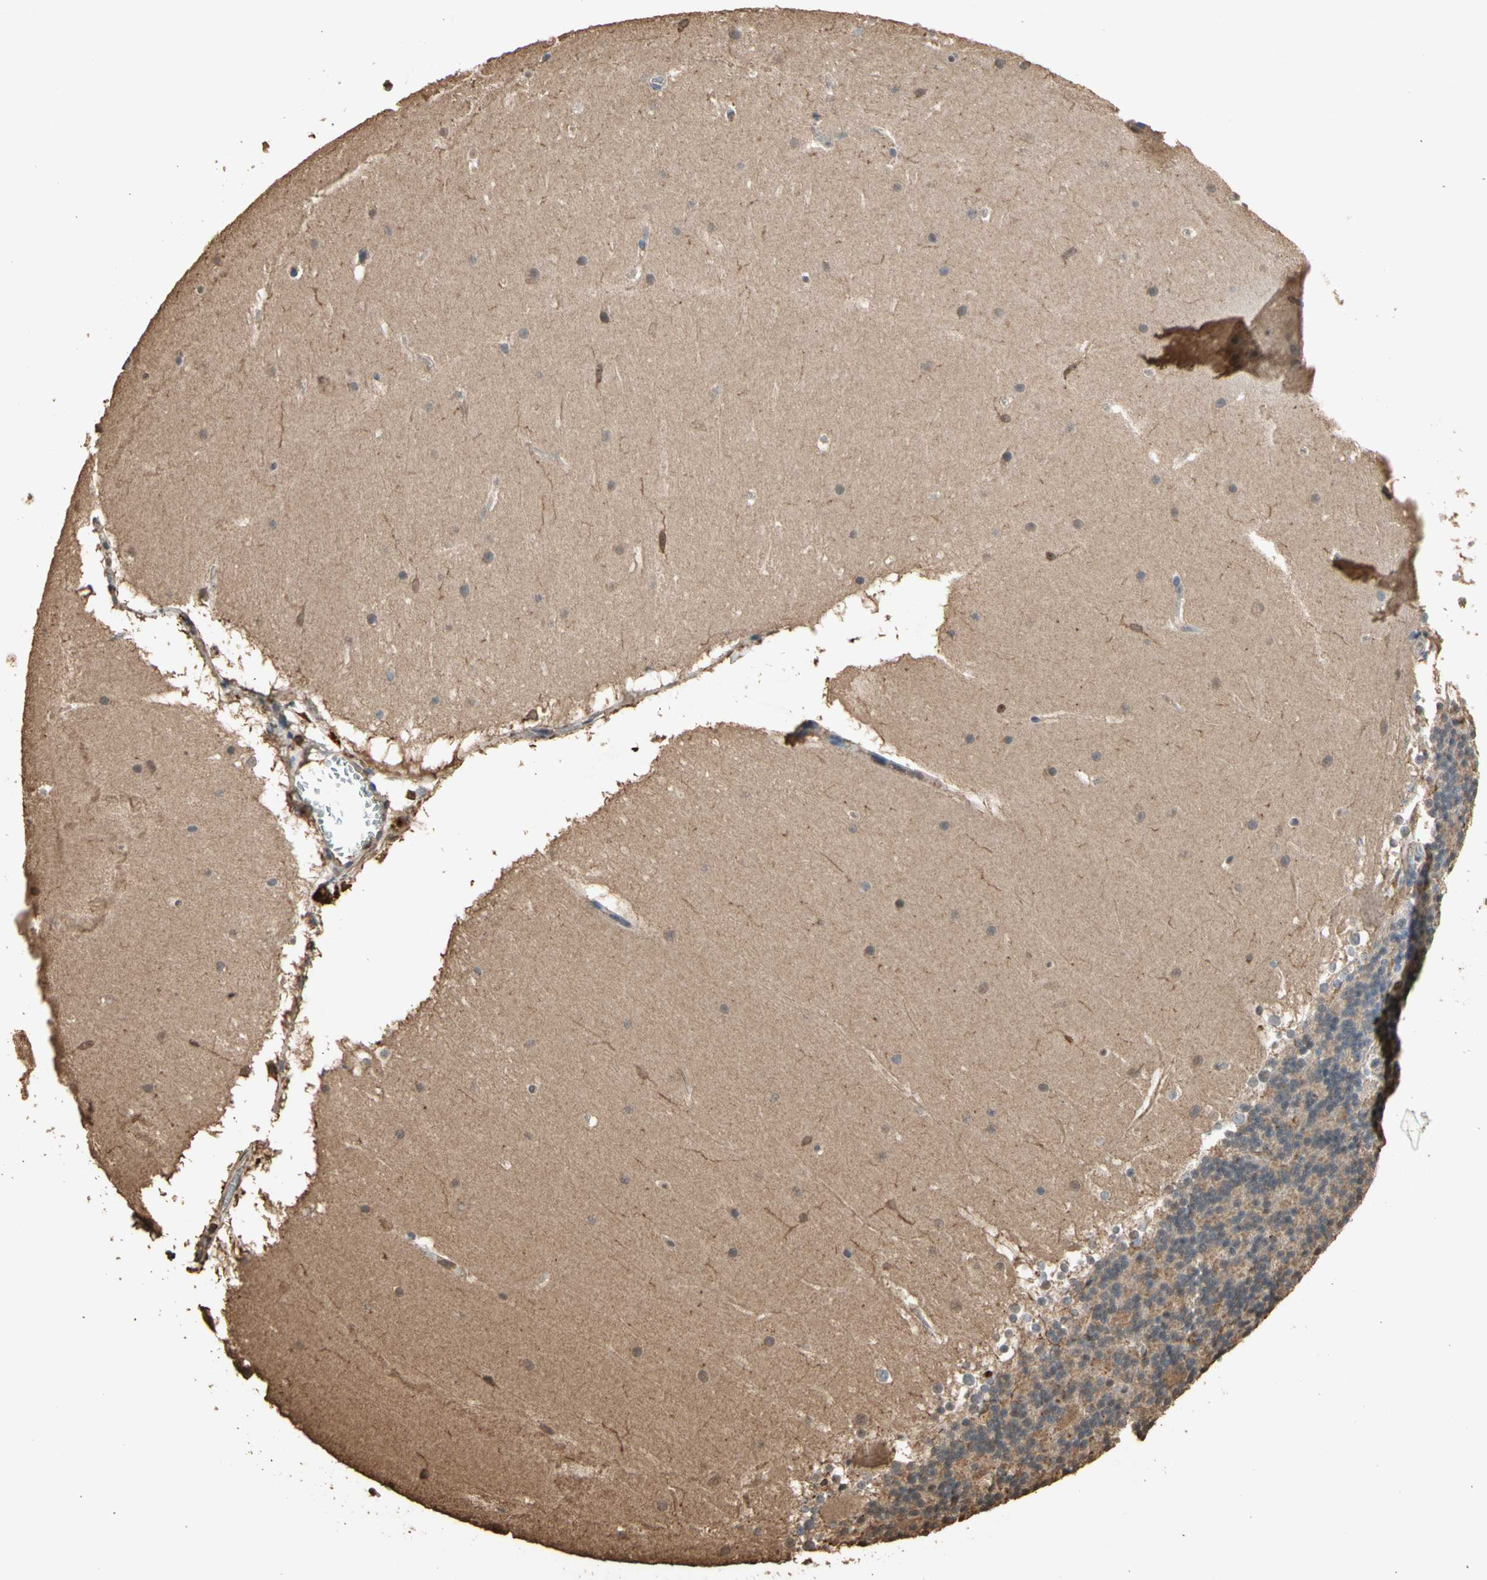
{"staining": {"intensity": "moderate", "quantity": "25%-75%", "location": "cytoplasmic/membranous"}, "tissue": "cerebellum", "cell_type": "Cells in granular layer", "image_type": "normal", "snomed": [{"axis": "morphology", "description": "Normal tissue, NOS"}, {"axis": "topography", "description": "Cerebellum"}], "caption": "Immunohistochemical staining of normal human cerebellum shows medium levels of moderate cytoplasmic/membranous staining in about 25%-75% of cells in granular layer. Using DAB (3,3'-diaminobenzidine) (brown) and hematoxylin (blue) stains, captured at high magnification using brightfield microscopy.", "gene": "TNFSF13B", "patient": {"sex": "female", "age": 19}}